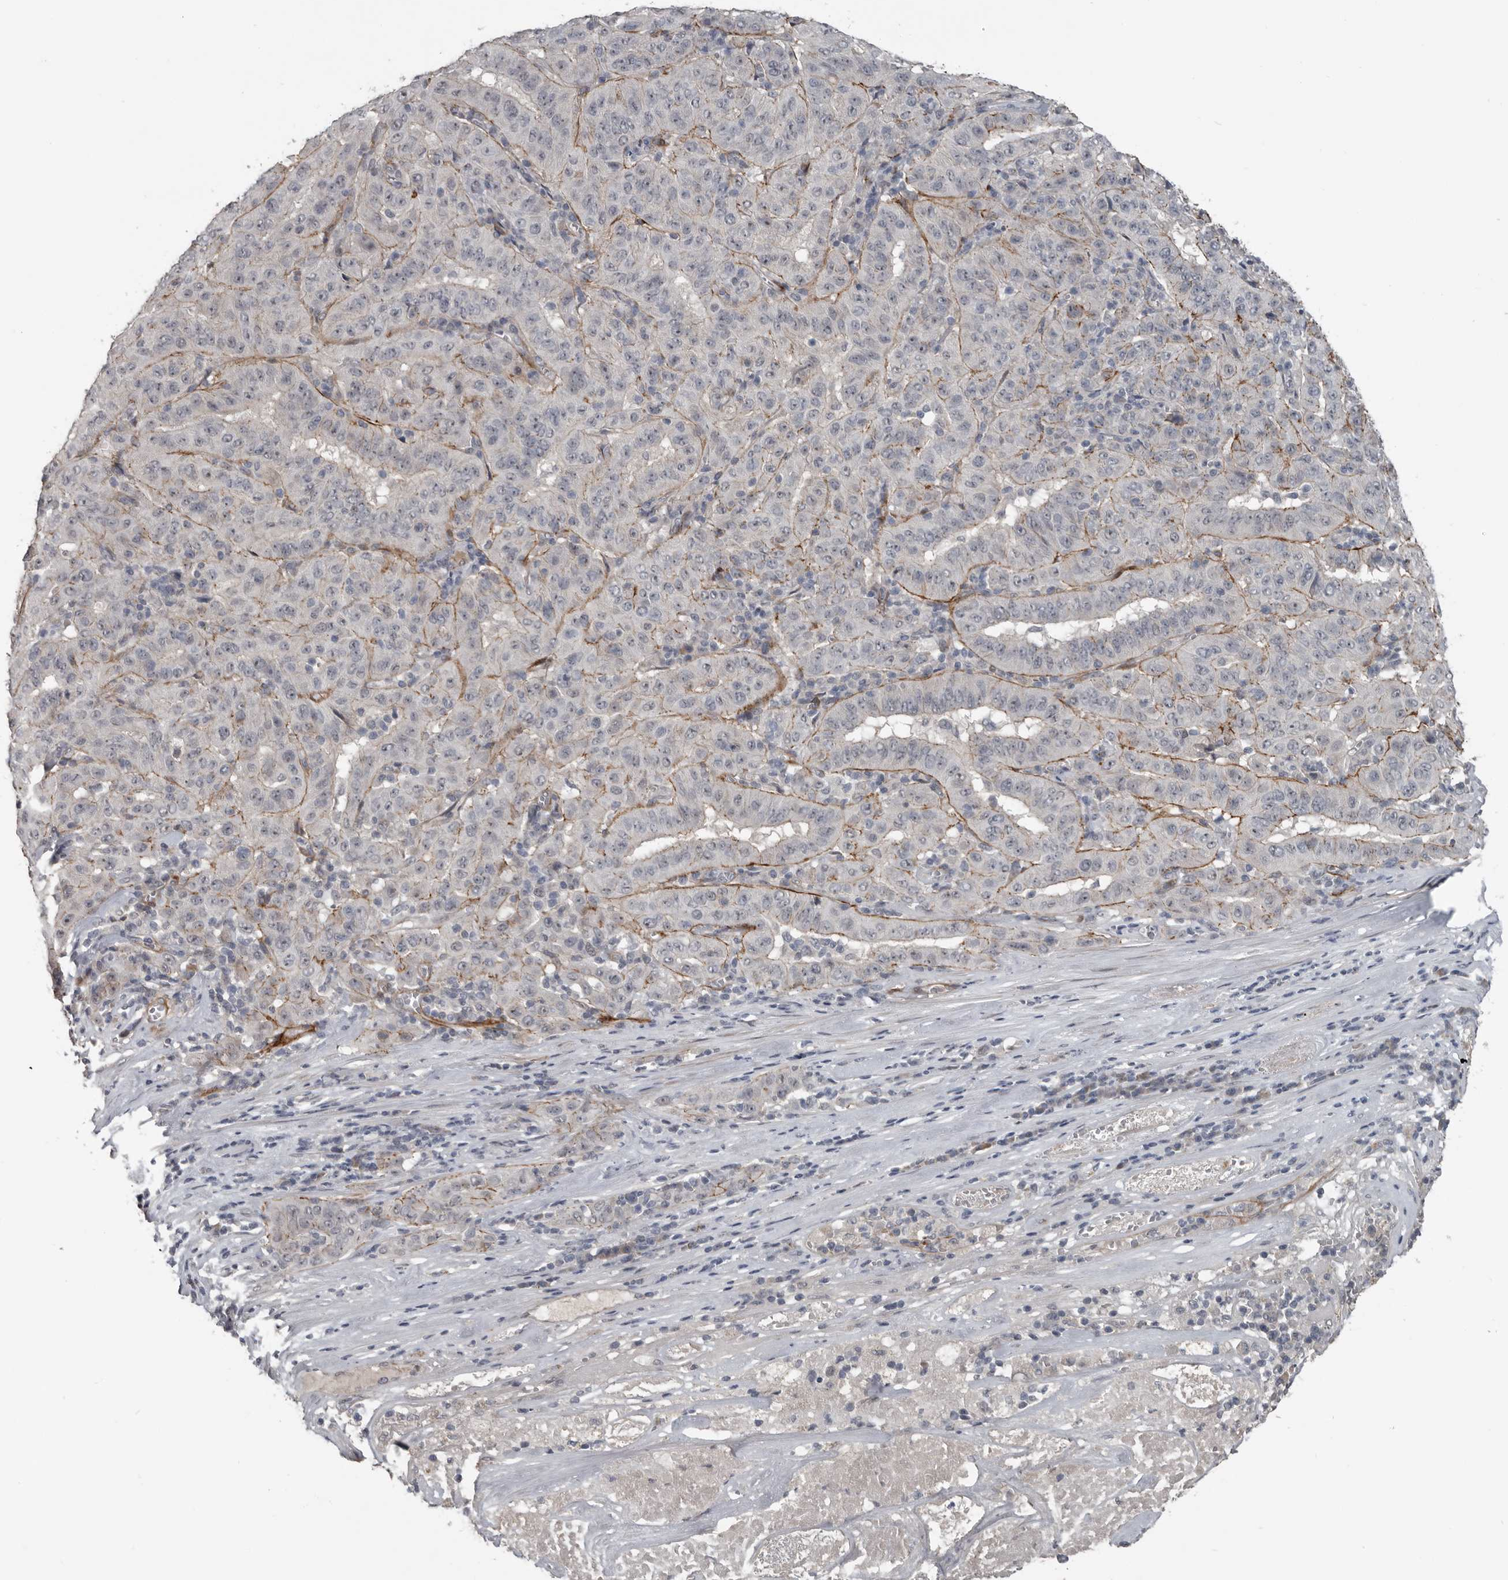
{"staining": {"intensity": "negative", "quantity": "none", "location": "none"}, "tissue": "pancreatic cancer", "cell_type": "Tumor cells", "image_type": "cancer", "snomed": [{"axis": "morphology", "description": "Adenocarcinoma, NOS"}, {"axis": "topography", "description": "Pancreas"}], "caption": "Immunohistochemistry of human adenocarcinoma (pancreatic) demonstrates no positivity in tumor cells.", "gene": "C1orf216", "patient": {"sex": "male", "age": 63}}